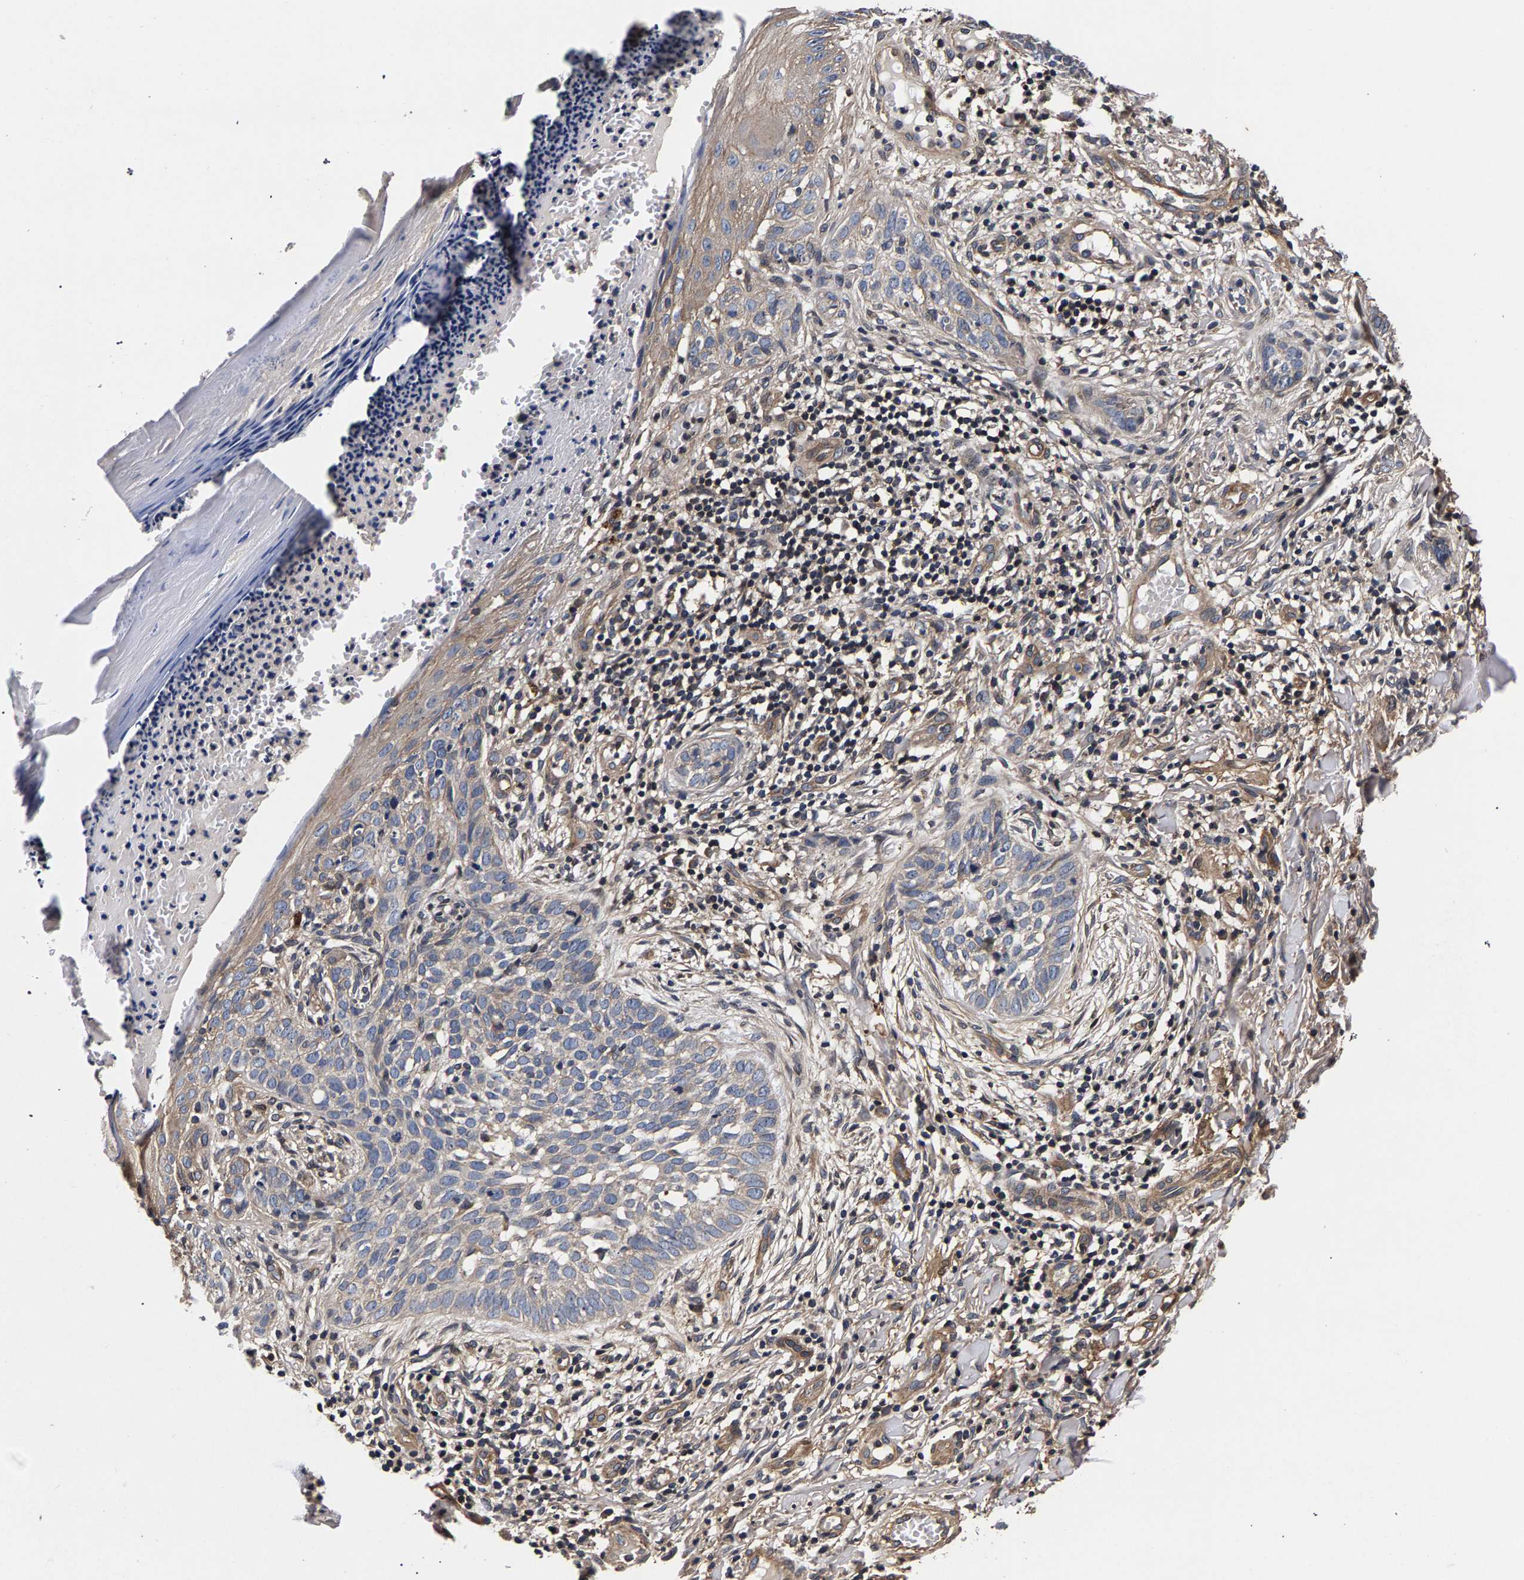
{"staining": {"intensity": "weak", "quantity": "<25%", "location": "cytoplasmic/membranous"}, "tissue": "skin cancer", "cell_type": "Tumor cells", "image_type": "cancer", "snomed": [{"axis": "morphology", "description": "Normal tissue, NOS"}, {"axis": "morphology", "description": "Basal cell carcinoma"}, {"axis": "topography", "description": "Skin"}], "caption": "Immunohistochemical staining of human skin cancer (basal cell carcinoma) displays no significant positivity in tumor cells.", "gene": "MARCHF7", "patient": {"sex": "male", "age": 67}}